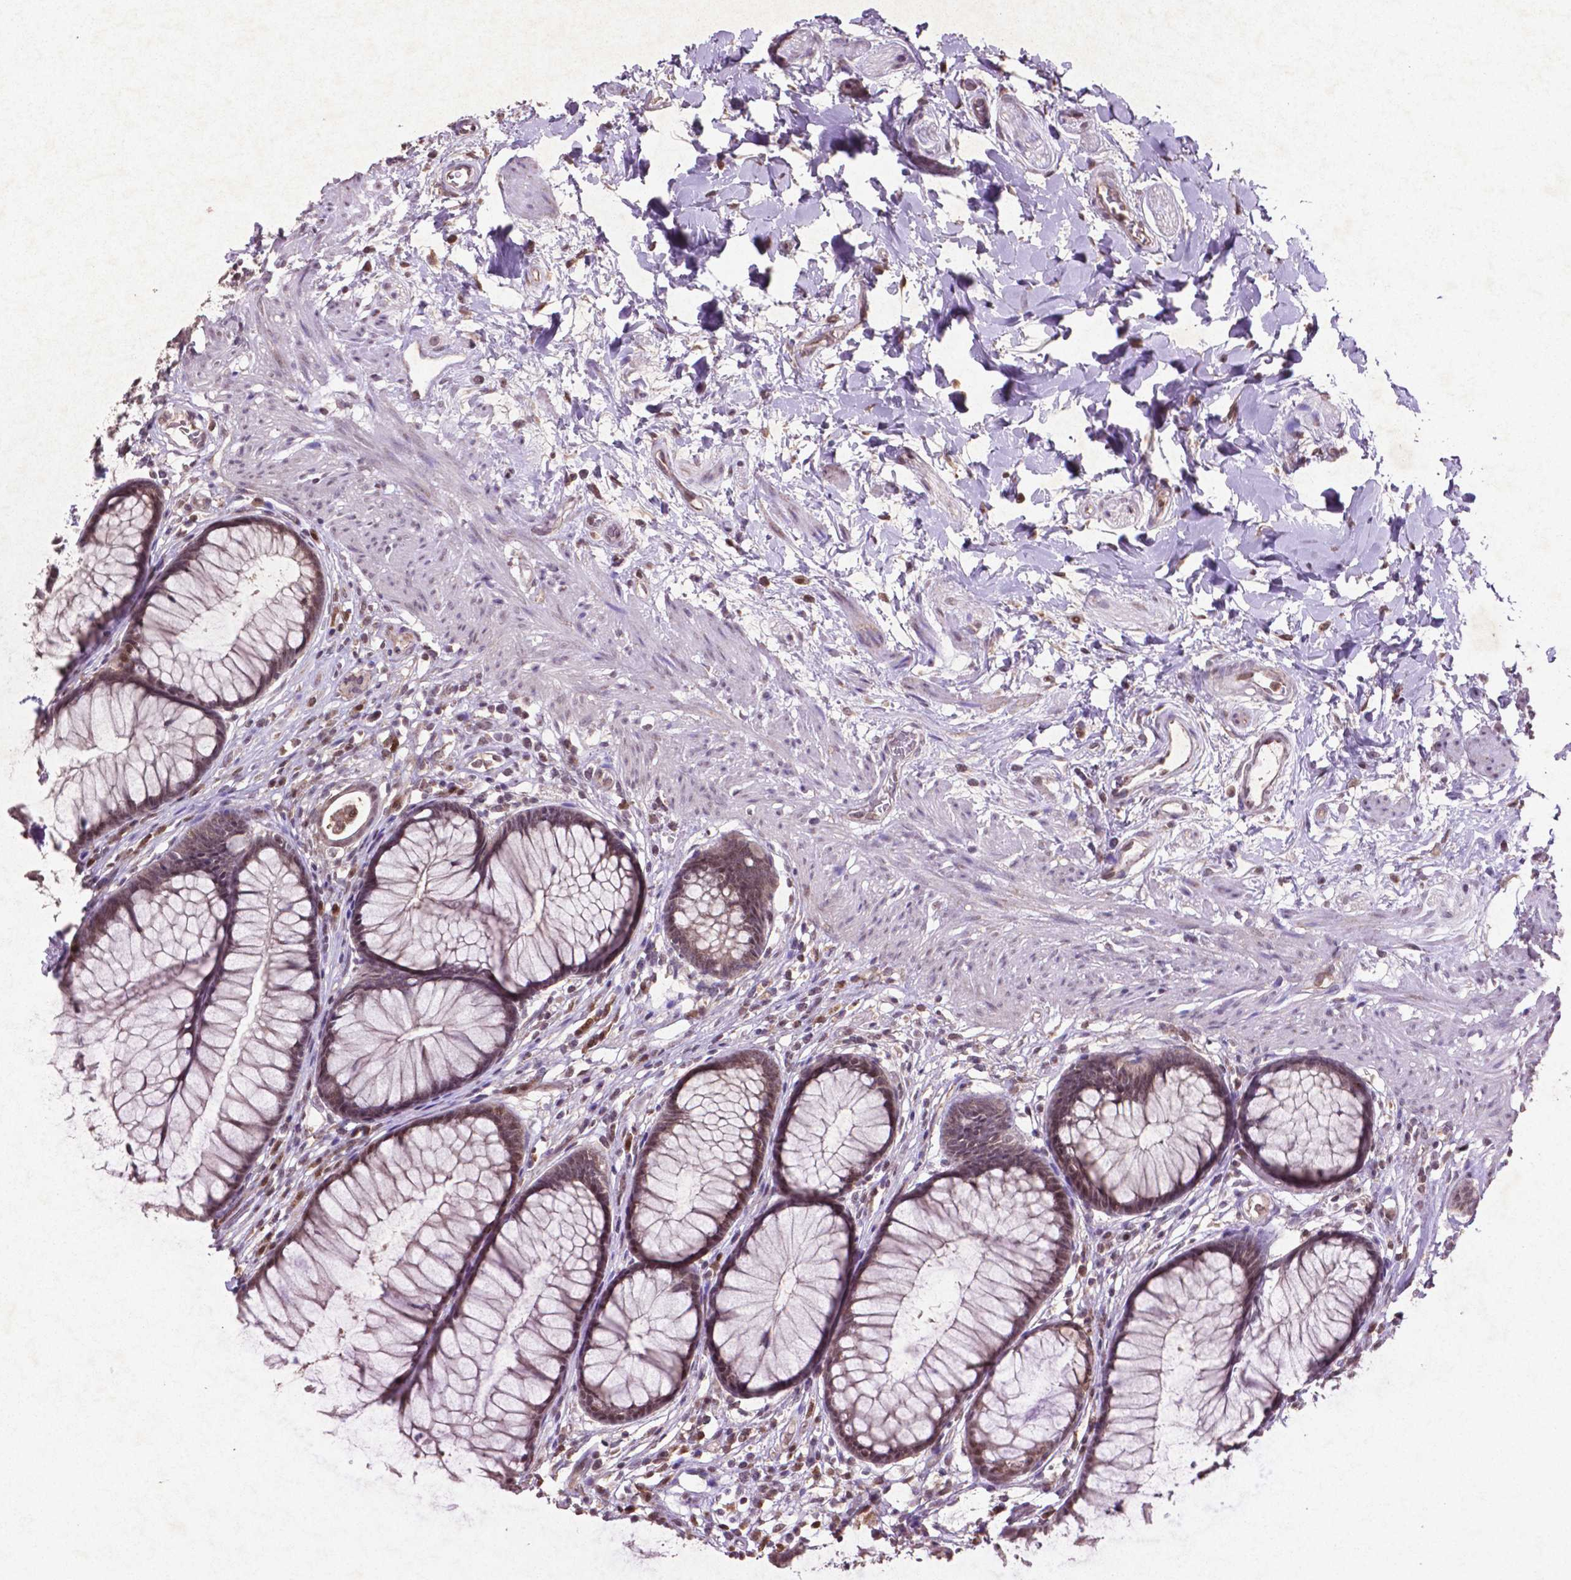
{"staining": {"intensity": "negative", "quantity": "none", "location": "none"}, "tissue": "rectum", "cell_type": "Glandular cells", "image_type": "normal", "snomed": [{"axis": "morphology", "description": "Normal tissue, NOS"}, {"axis": "topography", "description": "Smooth muscle"}, {"axis": "topography", "description": "Rectum"}], "caption": "Immunohistochemistry (IHC) image of benign rectum: rectum stained with DAB exhibits no significant protein expression in glandular cells.", "gene": "GLRX", "patient": {"sex": "male", "age": 53}}